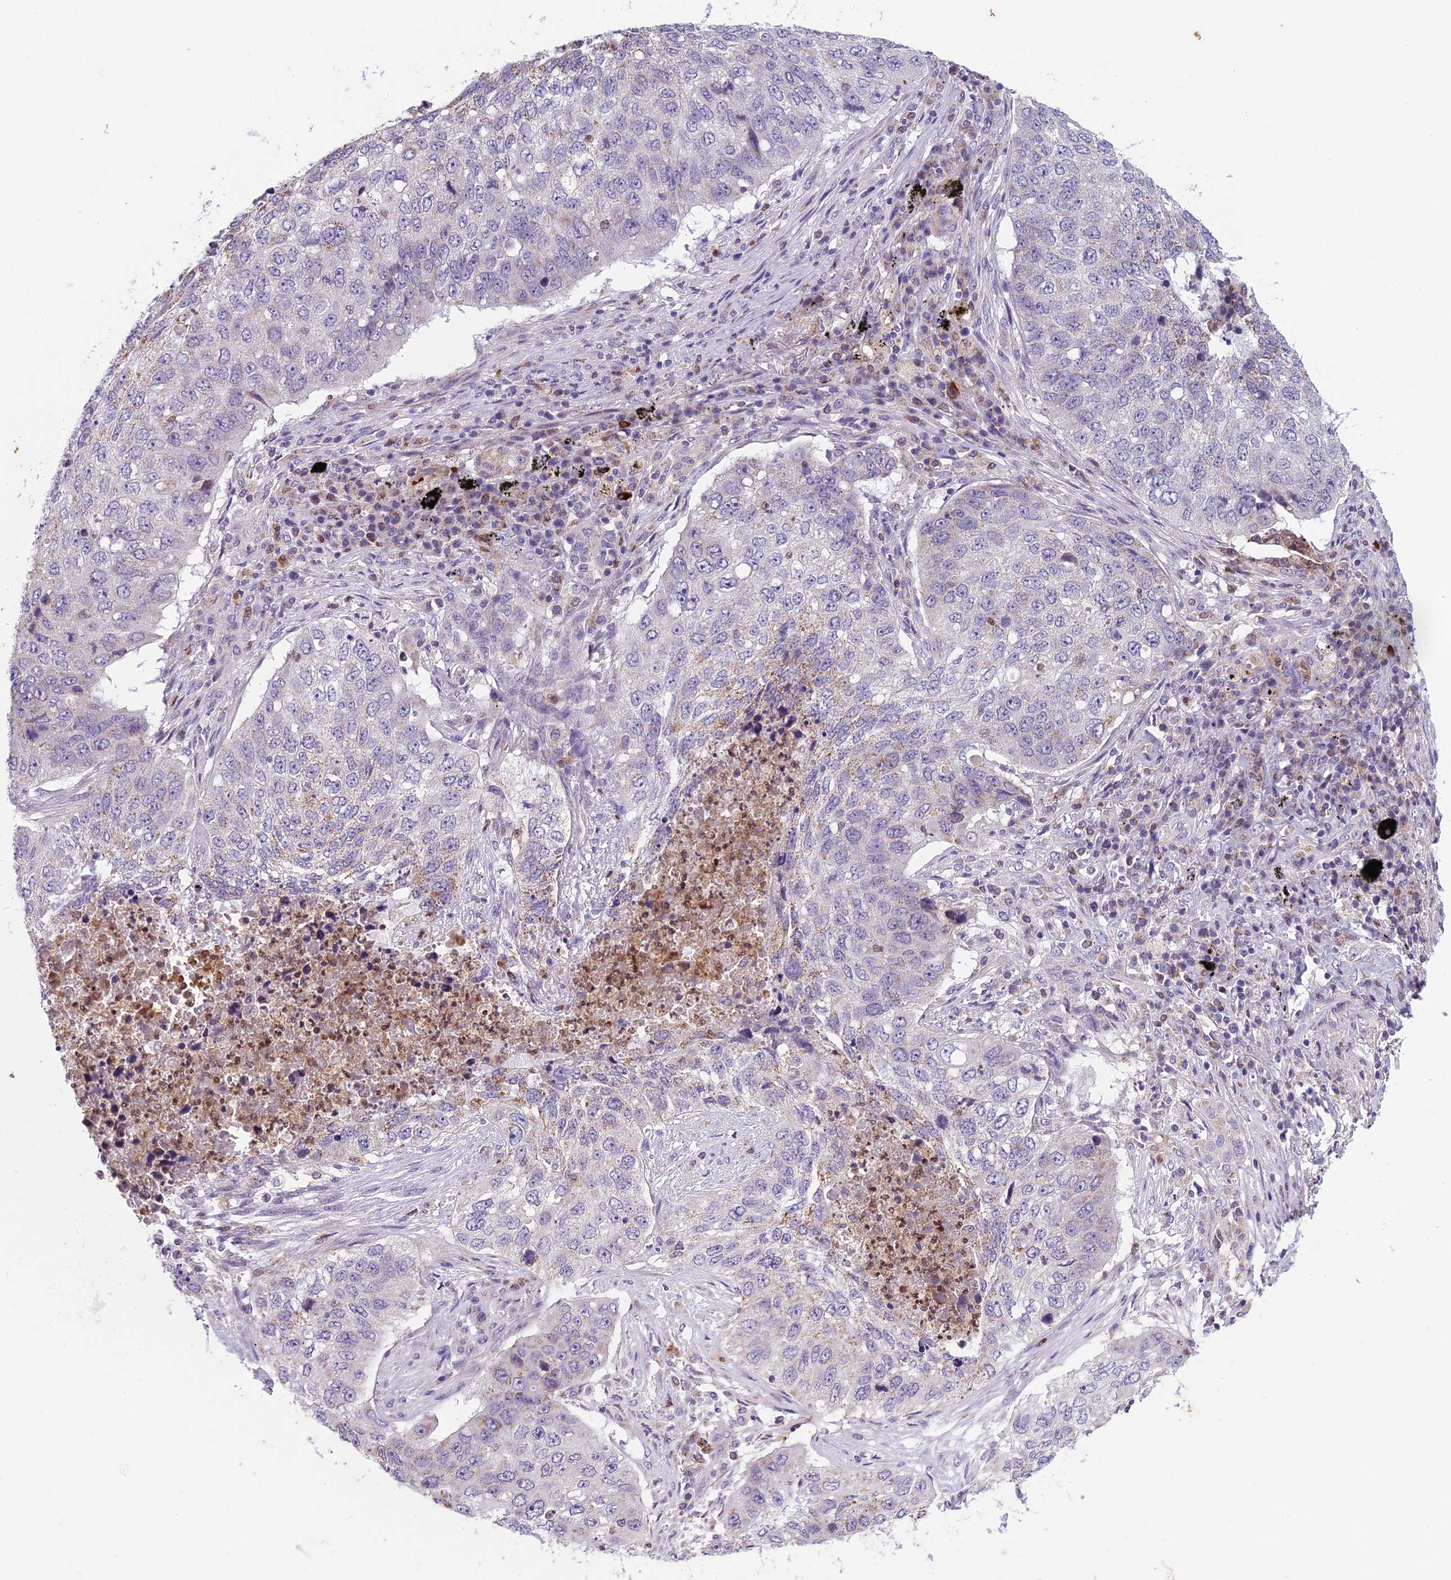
{"staining": {"intensity": "weak", "quantity": "<25%", "location": "cytoplasmic/membranous"}, "tissue": "lung cancer", "cell_type": "Tumor cells", "image_type": "cancer", "snomed": [{"axis": "morphology", "description": "Squamous cell carcinoma, NOS"}, {"axis": "topography", "description": "Lung"}], "caption": "Immunohistochemistry photomicrograph of human squamous cell carcinoma (lung) stained for a protein (brown), which exhibits no positivity in tumor cells.", "gene": "ENSG00000188897", "patient": {"sex": "female", "age": 63}}